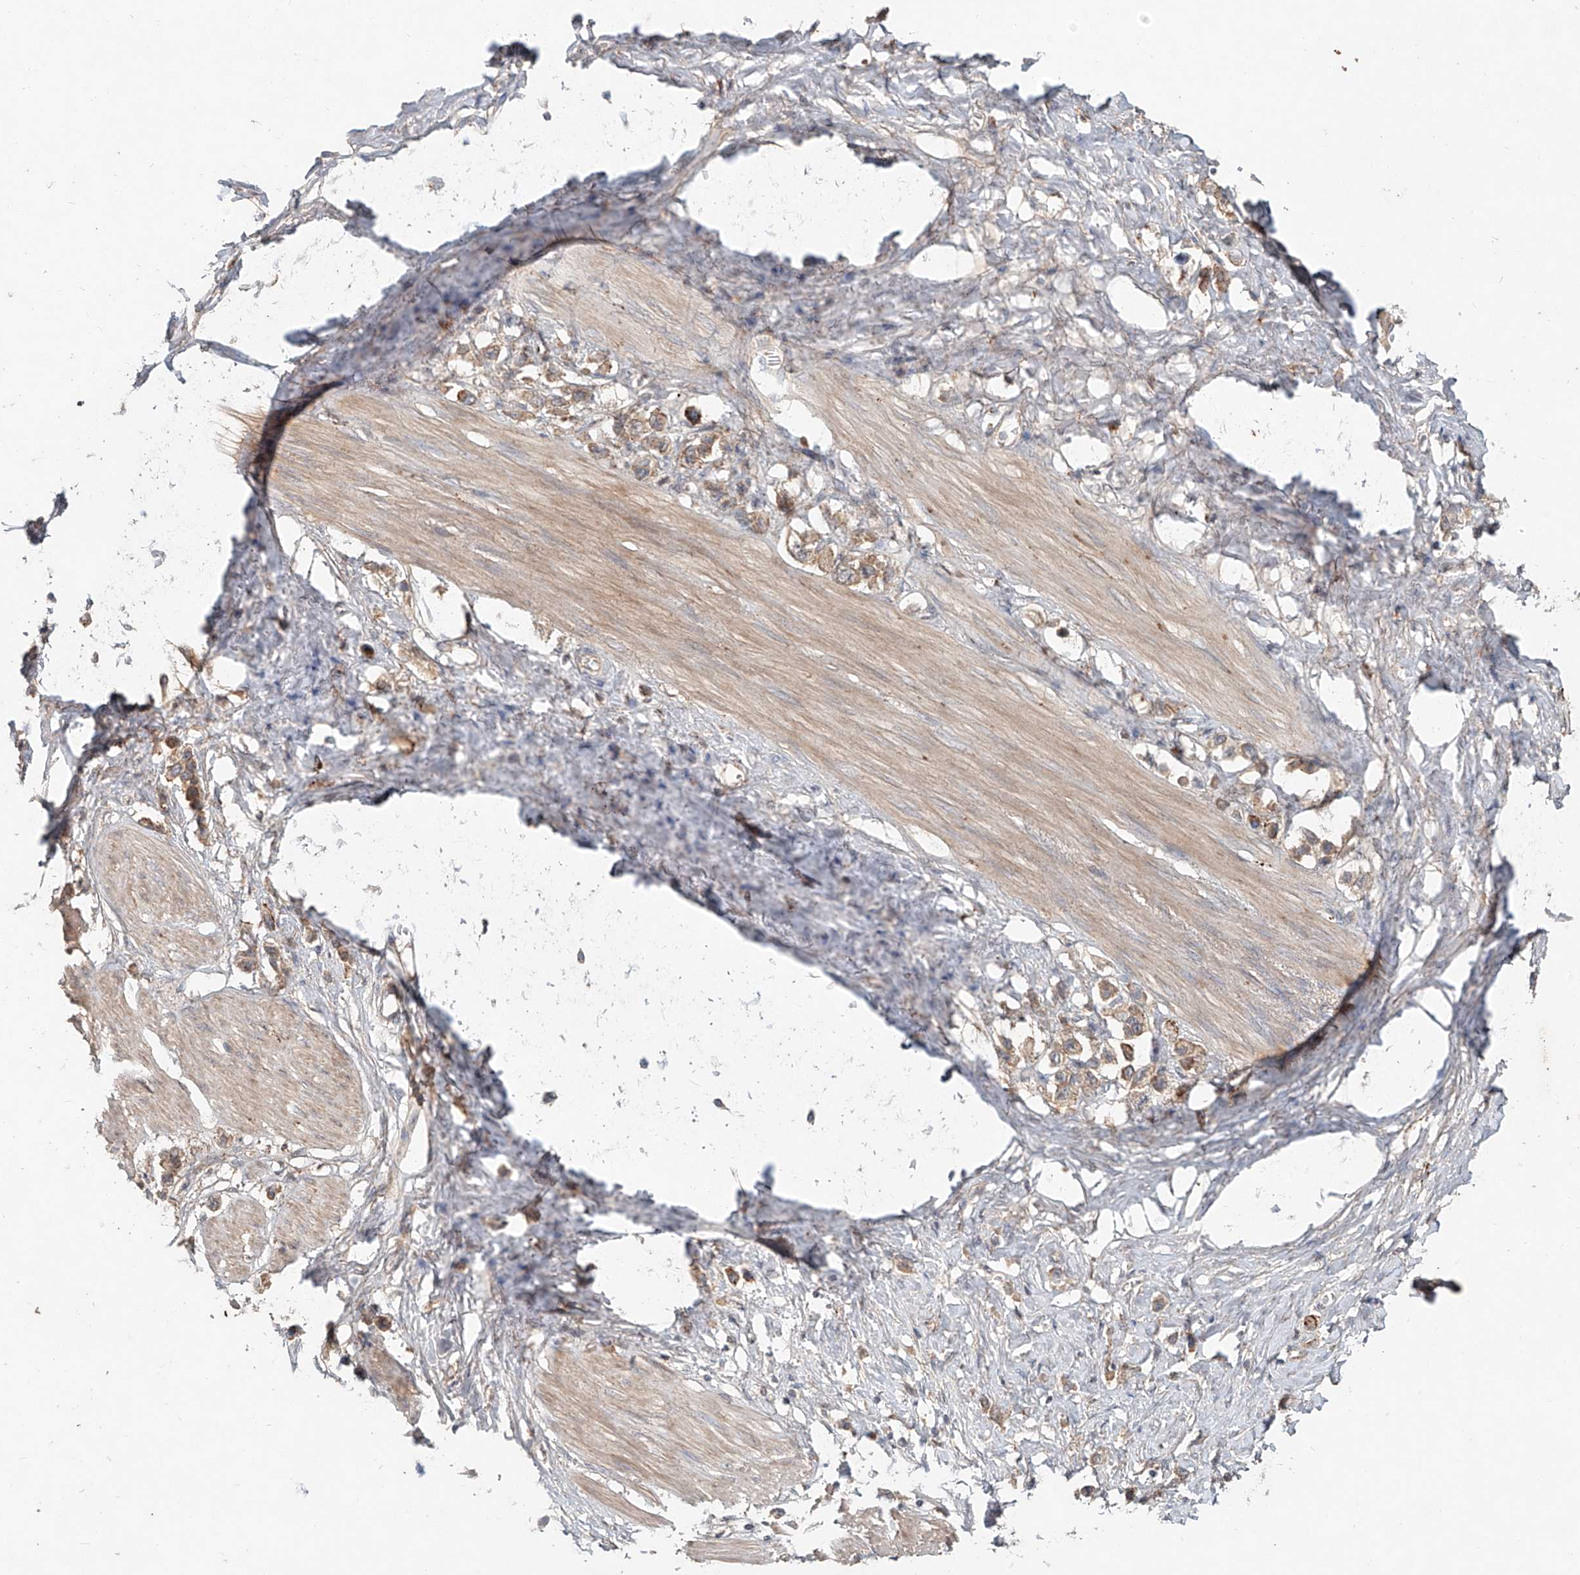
{"staining": {"intensity": "moderate", "quantity": ">75%", "location": "cytoplasmic/membranous"}, "tissue": "stomach cancer", "cell_type": "Tumor cells", "image_type": "cancer", "snomed": [{"axis": "morphology", "description": "Adenocarcinoma, NOS"}, {"axis": "topography", "description": "Stomach"}], "caption": "High-magnification brightfield microscopy of stomach cancer stained with DAB (3,3'-diaminobenzidine) (brown) and counterstained with hematoxylin (blue). tumor cells exhibit moderate cytoplasmic/membranous staining is appreciated in approximately>75% of cells. (DAB = brown stain, brightfield microscopy at high magnification).", "gene": "IER5", "patient": {"sex": "female", "age": 65}}